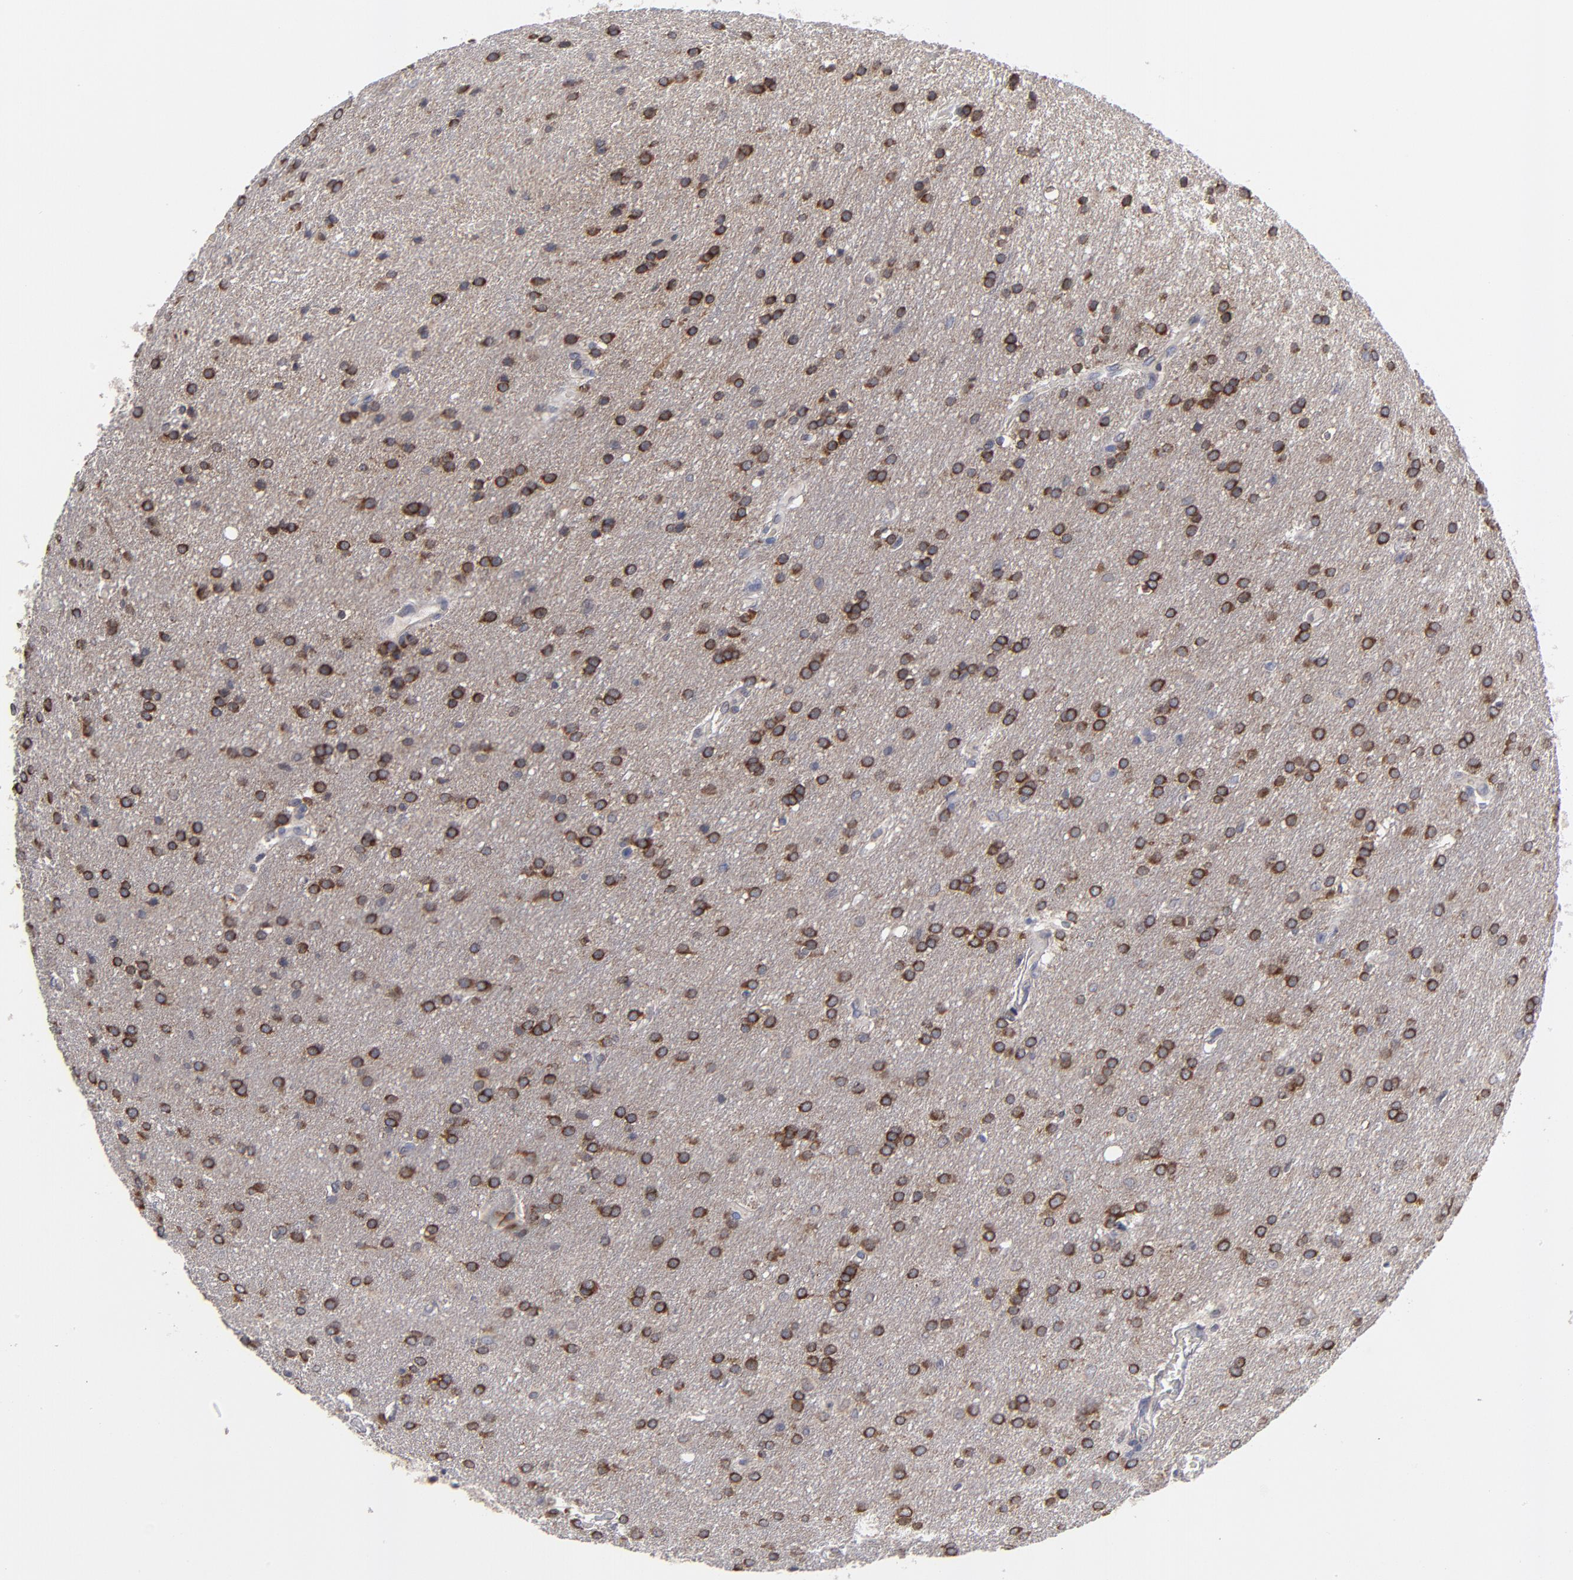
{"staining": {"intensity": "strong", "quantity": "25%-75%", "location": "cytoplasmic/membranous"}, "tissue": "glioma", "cell_type": "Tumor cells", "image_type": "cancer", "snomed": [{"axis": "morphology", "description": "Glioma, malignant, Low grade"}, {"axis": "topography", "description": "Brain"}], "caption": "High-magnification brightfield microscopy of malignant glioma (low-grade) stained with DAB (3,3'-diaminobenzidine) (brown) and counterstained with hematoxylin (blue). tumor cells exhibit strong cytoplasmic/membranous staining is identified in about25%-75% of cells.", "gene": "CEP97", "patient": {"sex": "female", "age": 32}}